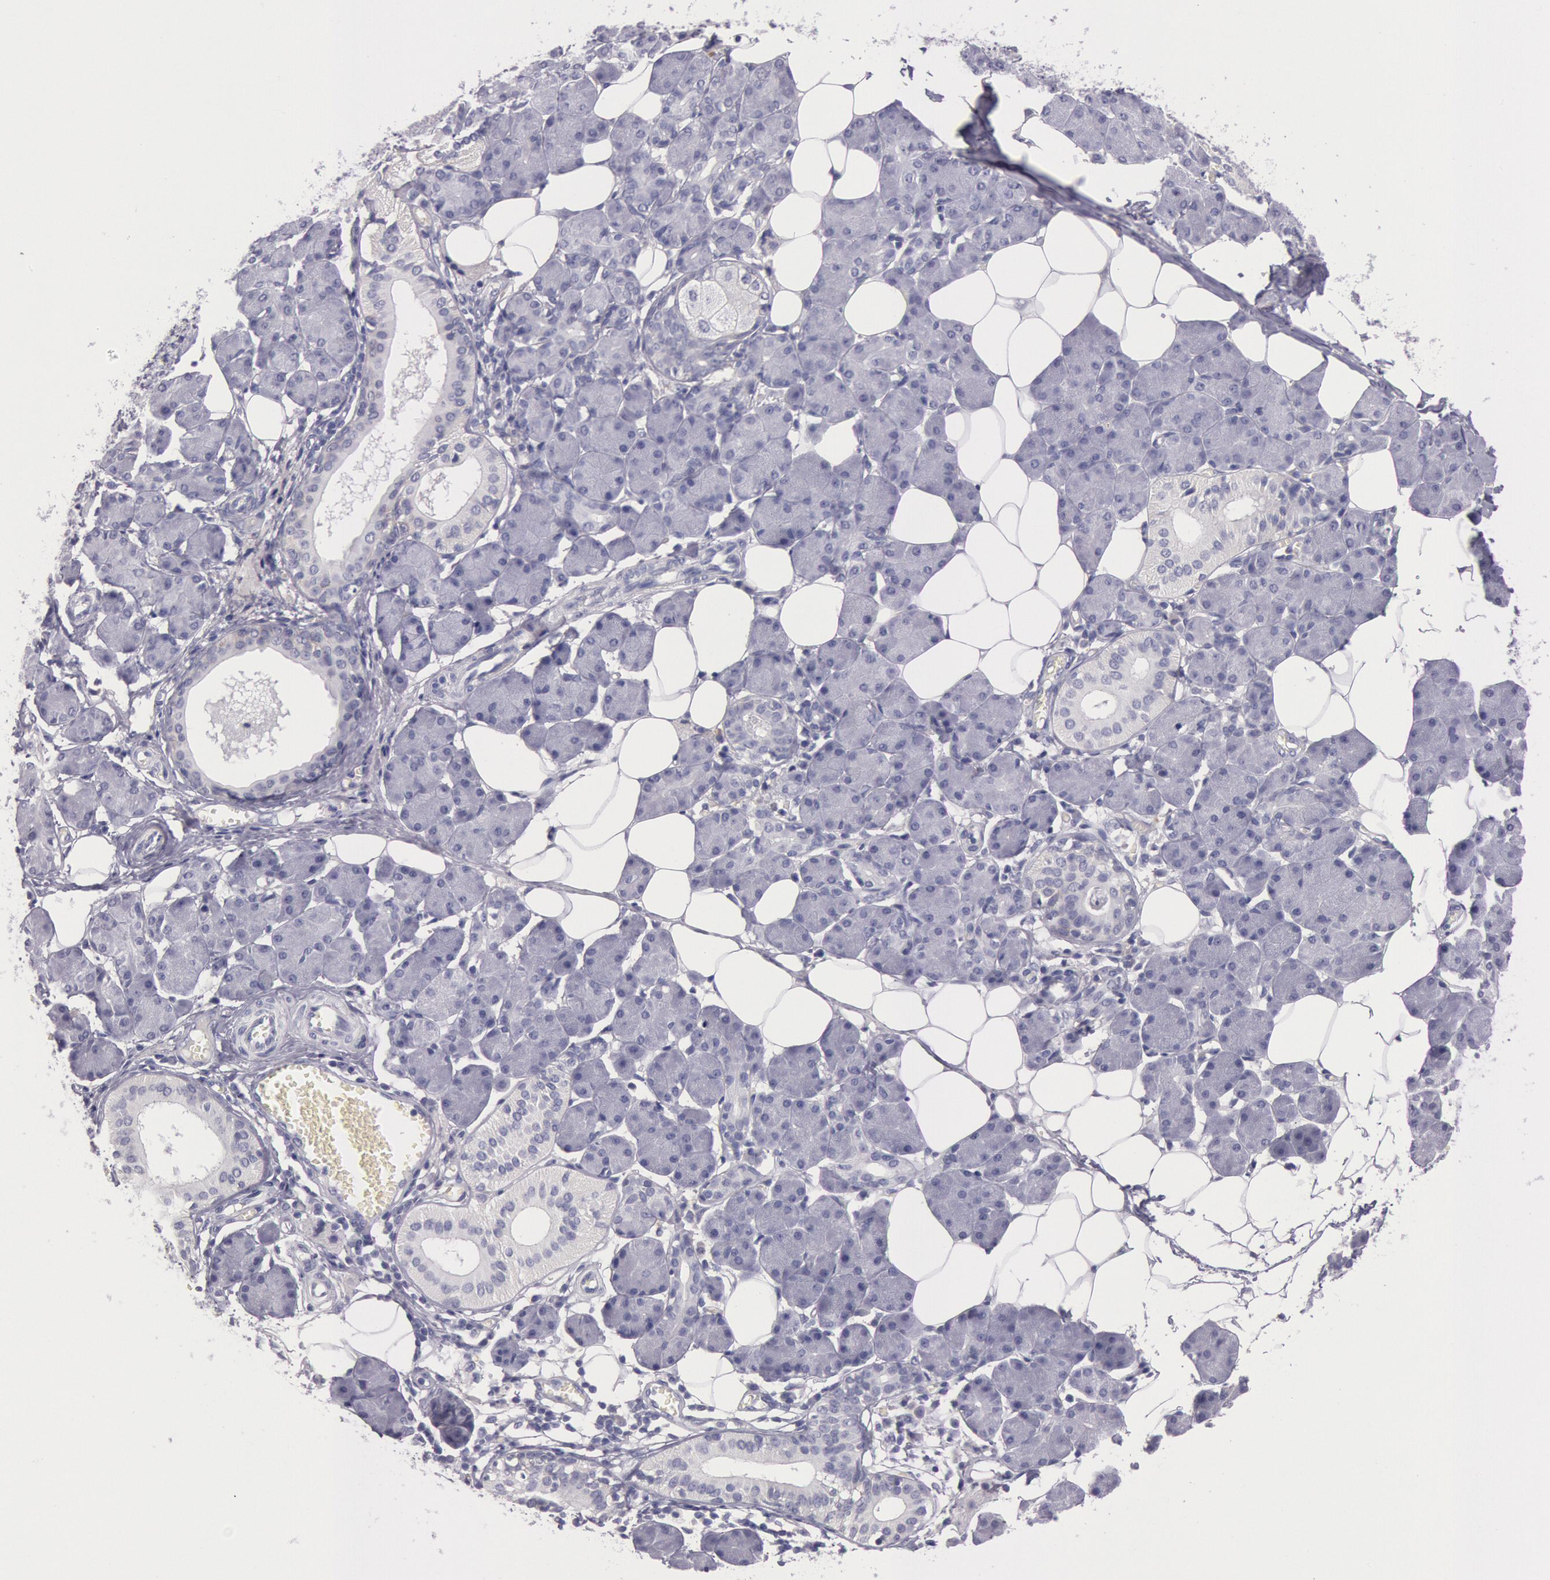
{"staining": {"intensity": "negative", "quantity": "none", "location": "none"}, "tissue": "salivary gland", "cell_type": "Glandular cells", "image_type": "normal", "snomed": [{"axis": "morphology", "description": "Normal tissue, NOS"}, {"axis": "morphology", "description": "Adenoma, NOS"}, {"axis": "topography", "description": "Salivary gland"}], "caption": "This image is of benign salivary gland stained with immunohistochemistry to label a protein in brown with the nuclei are counter-stained blue. There is no staining in glandular cells.", "gene": "EGFR", "patient": {"sex": "female", "age": 32}}